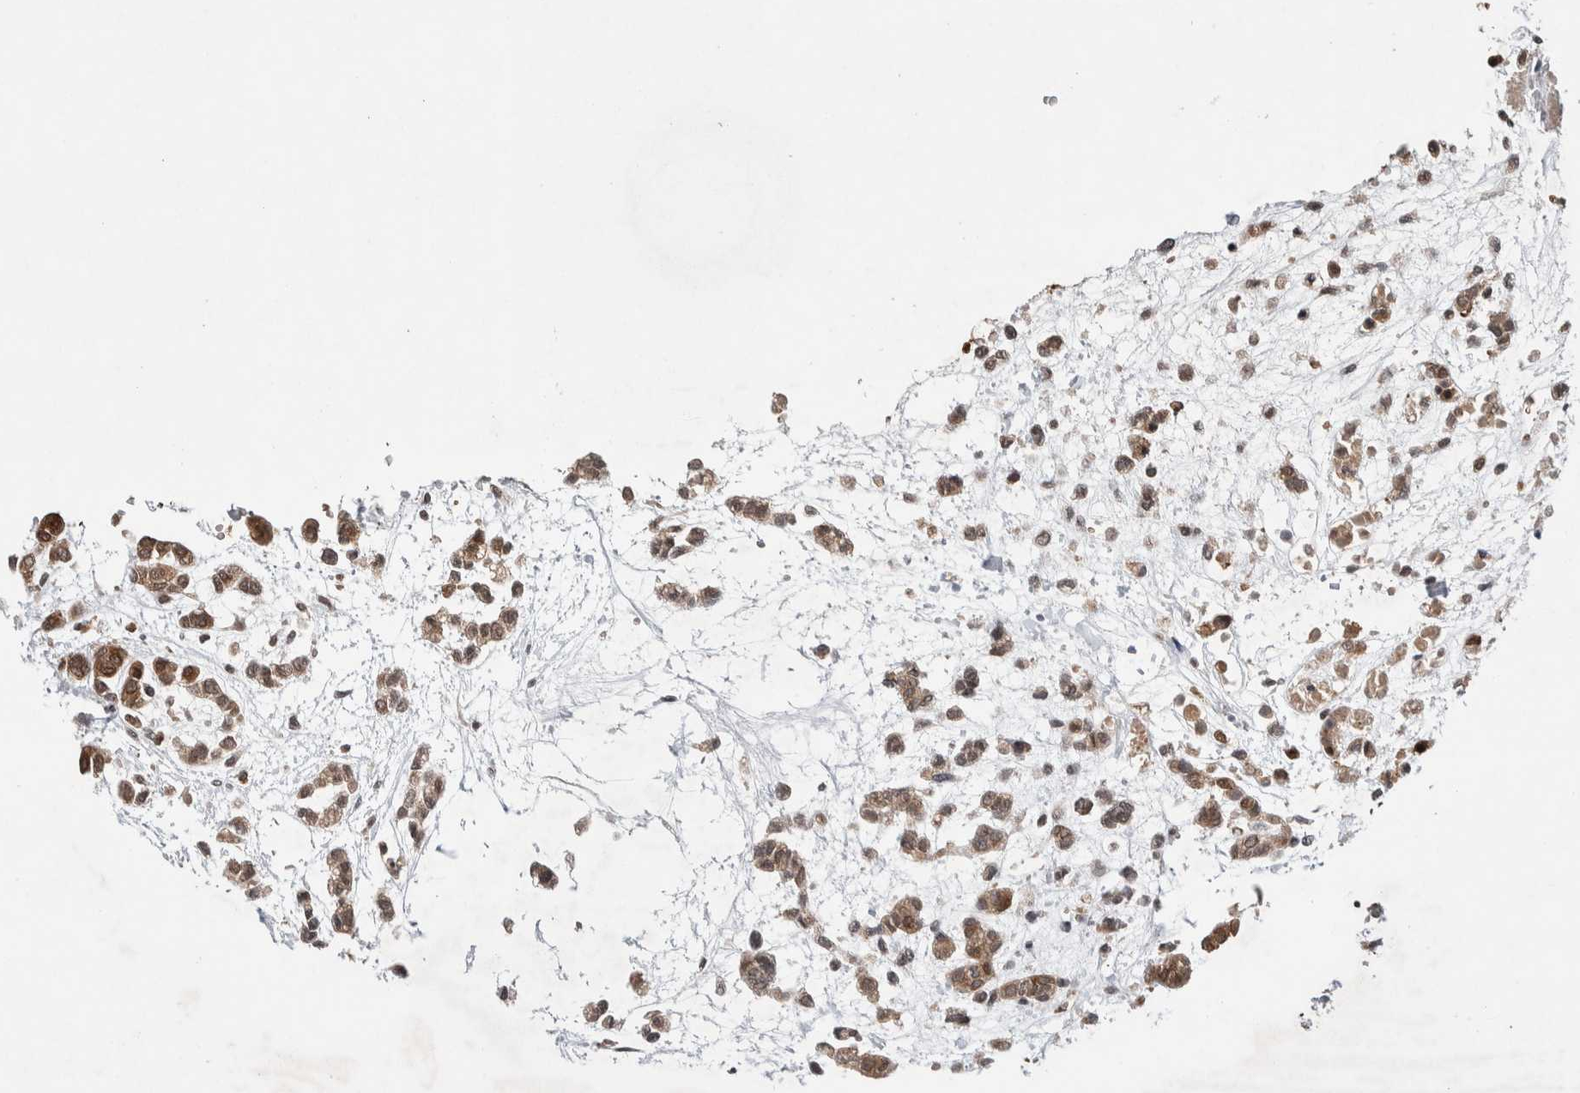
{"staining": {"intensity": "weak", "quantity": ">75%", "location": "cytoplasmic/membranous"}, "tissue": "head and neck cancer", "cell_type": "Tumor cells", "image_type": "cancer", "snomed": [{"axis": "morphology", "description": "Adenocarcinoma, NOS"}, {"axis": "morphology", "description": "Adenoma, NOS"}, {"axis": "topography", "description": "Head-Neck"}], "caption": "IHC (DAB) staining of head and neck cancer (adenoma) exhibits weak cytoplasmic/membranous protein expression in approximately >75% of tumor cells.", "gene": "KCNK1", "patient": {"sex": "female", "age": 55}}